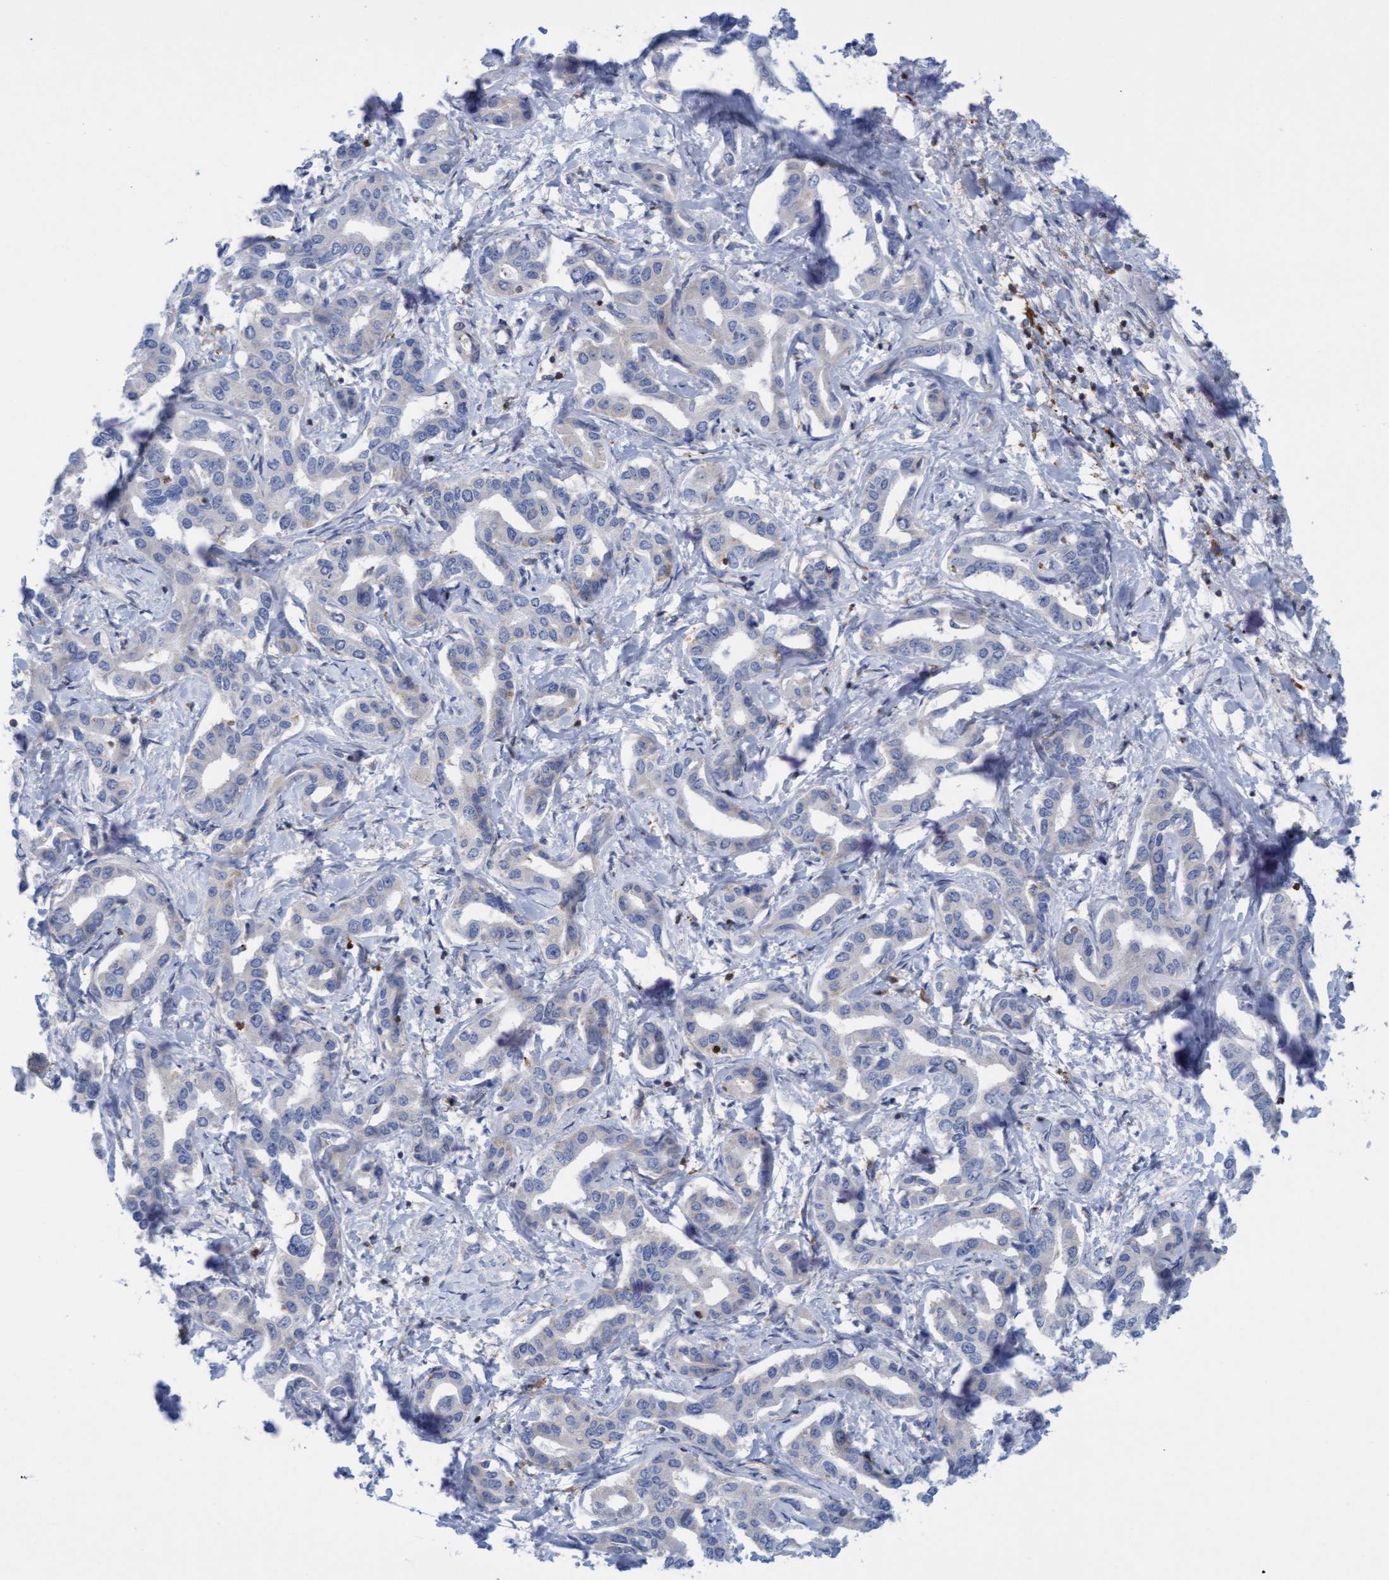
{"staining": {"intensity": "negative", "quantity": "none", "location": "none"}, "tissue": "liver cancer", "cell_type": "Tumor cells", "image_type": "cancer", "snomed": [{"axis": "morphology", "description": "Cholangiocarcinoma"}, {"axis": "topography", "description": "Liver"}], "caption": "High magnification brightfield microscopy of liver cholangiocarcinoma stained with DAB (brown) and counterstained with hematoxylin (blue): tumor cells show no significant staining.", "gene": "FNBP1", "patient": {"sex": "male", "age": 59}}